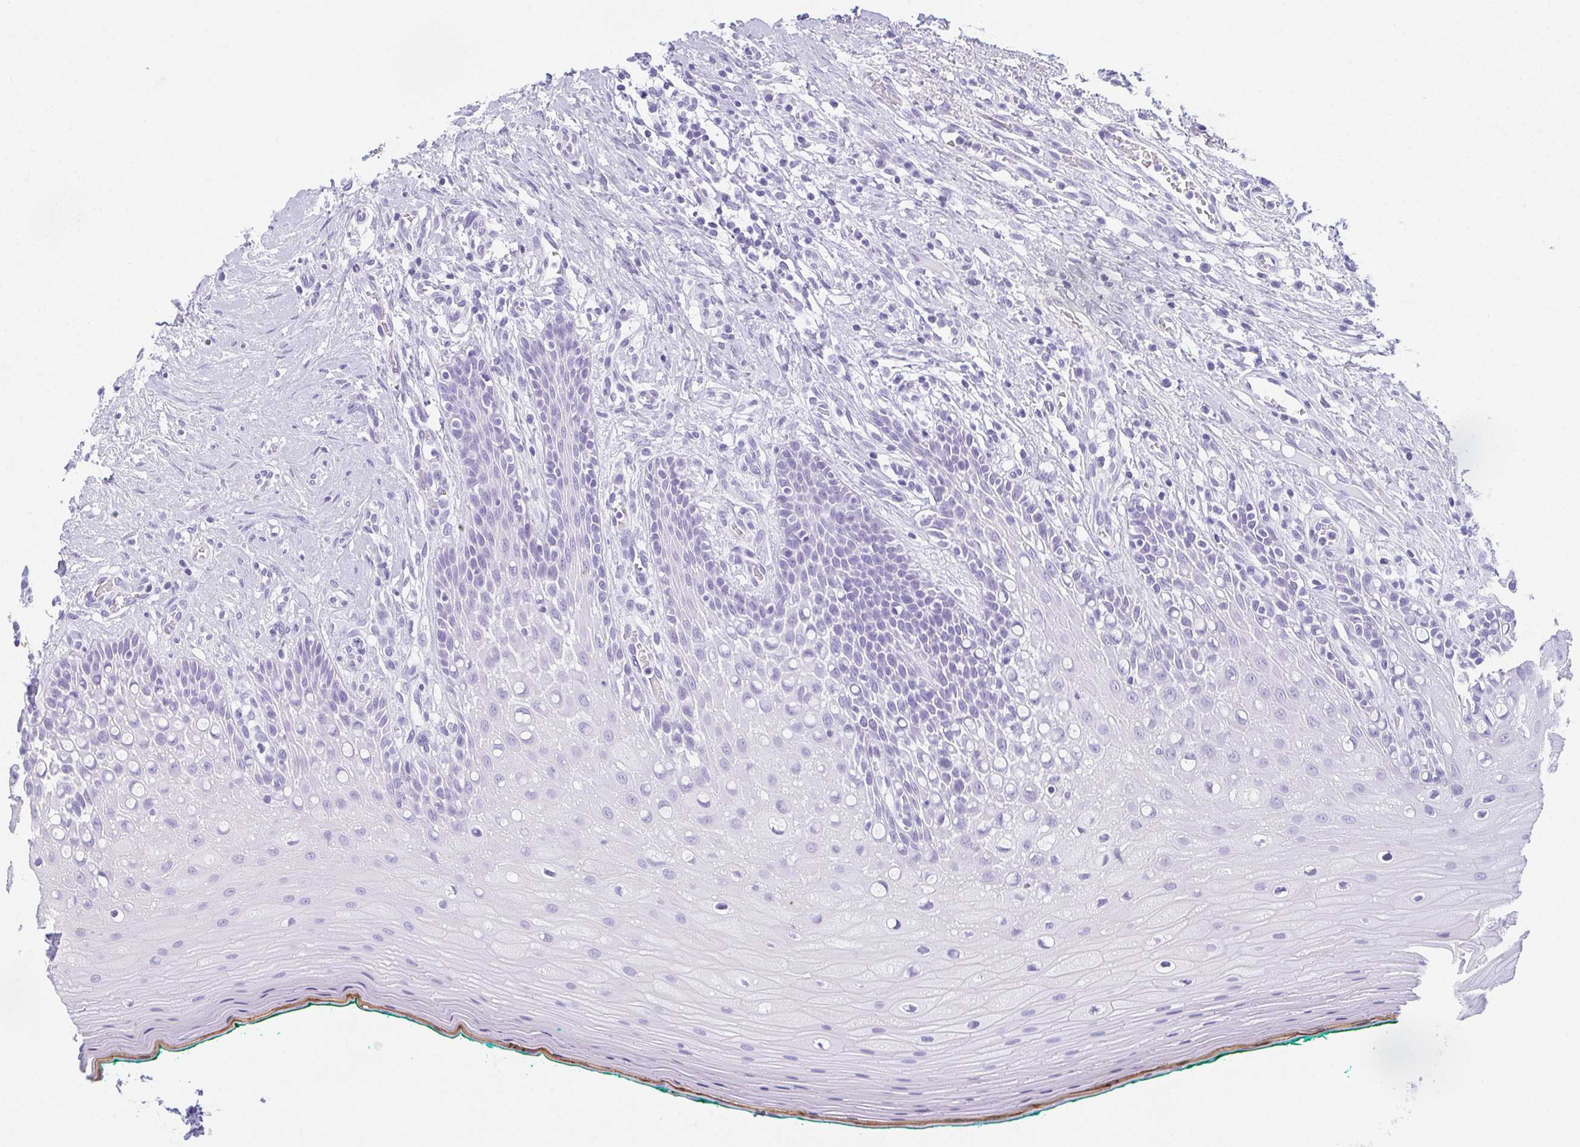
{"staining": {"intensity": "negative", "quantity": "none", "location": "none"}, "tissue": "oral mucosa", "cell_type": "Squamous epithelial cells", "image_type": "normal", "snomed": [{"axis": "morphology", "description": "Normal tissue, NOS"}, {"axis": "topography", "description": "Oral tissue"}], "caption": "High magnification brightfield microscopy of normal oral mucosa stained with DAB (brown) and counterstained with hematoxylin (blue): squamous epithelial cells show no significant staining.", "gene": "MOBP", "patient": {"sex": "female", "age": 83}}